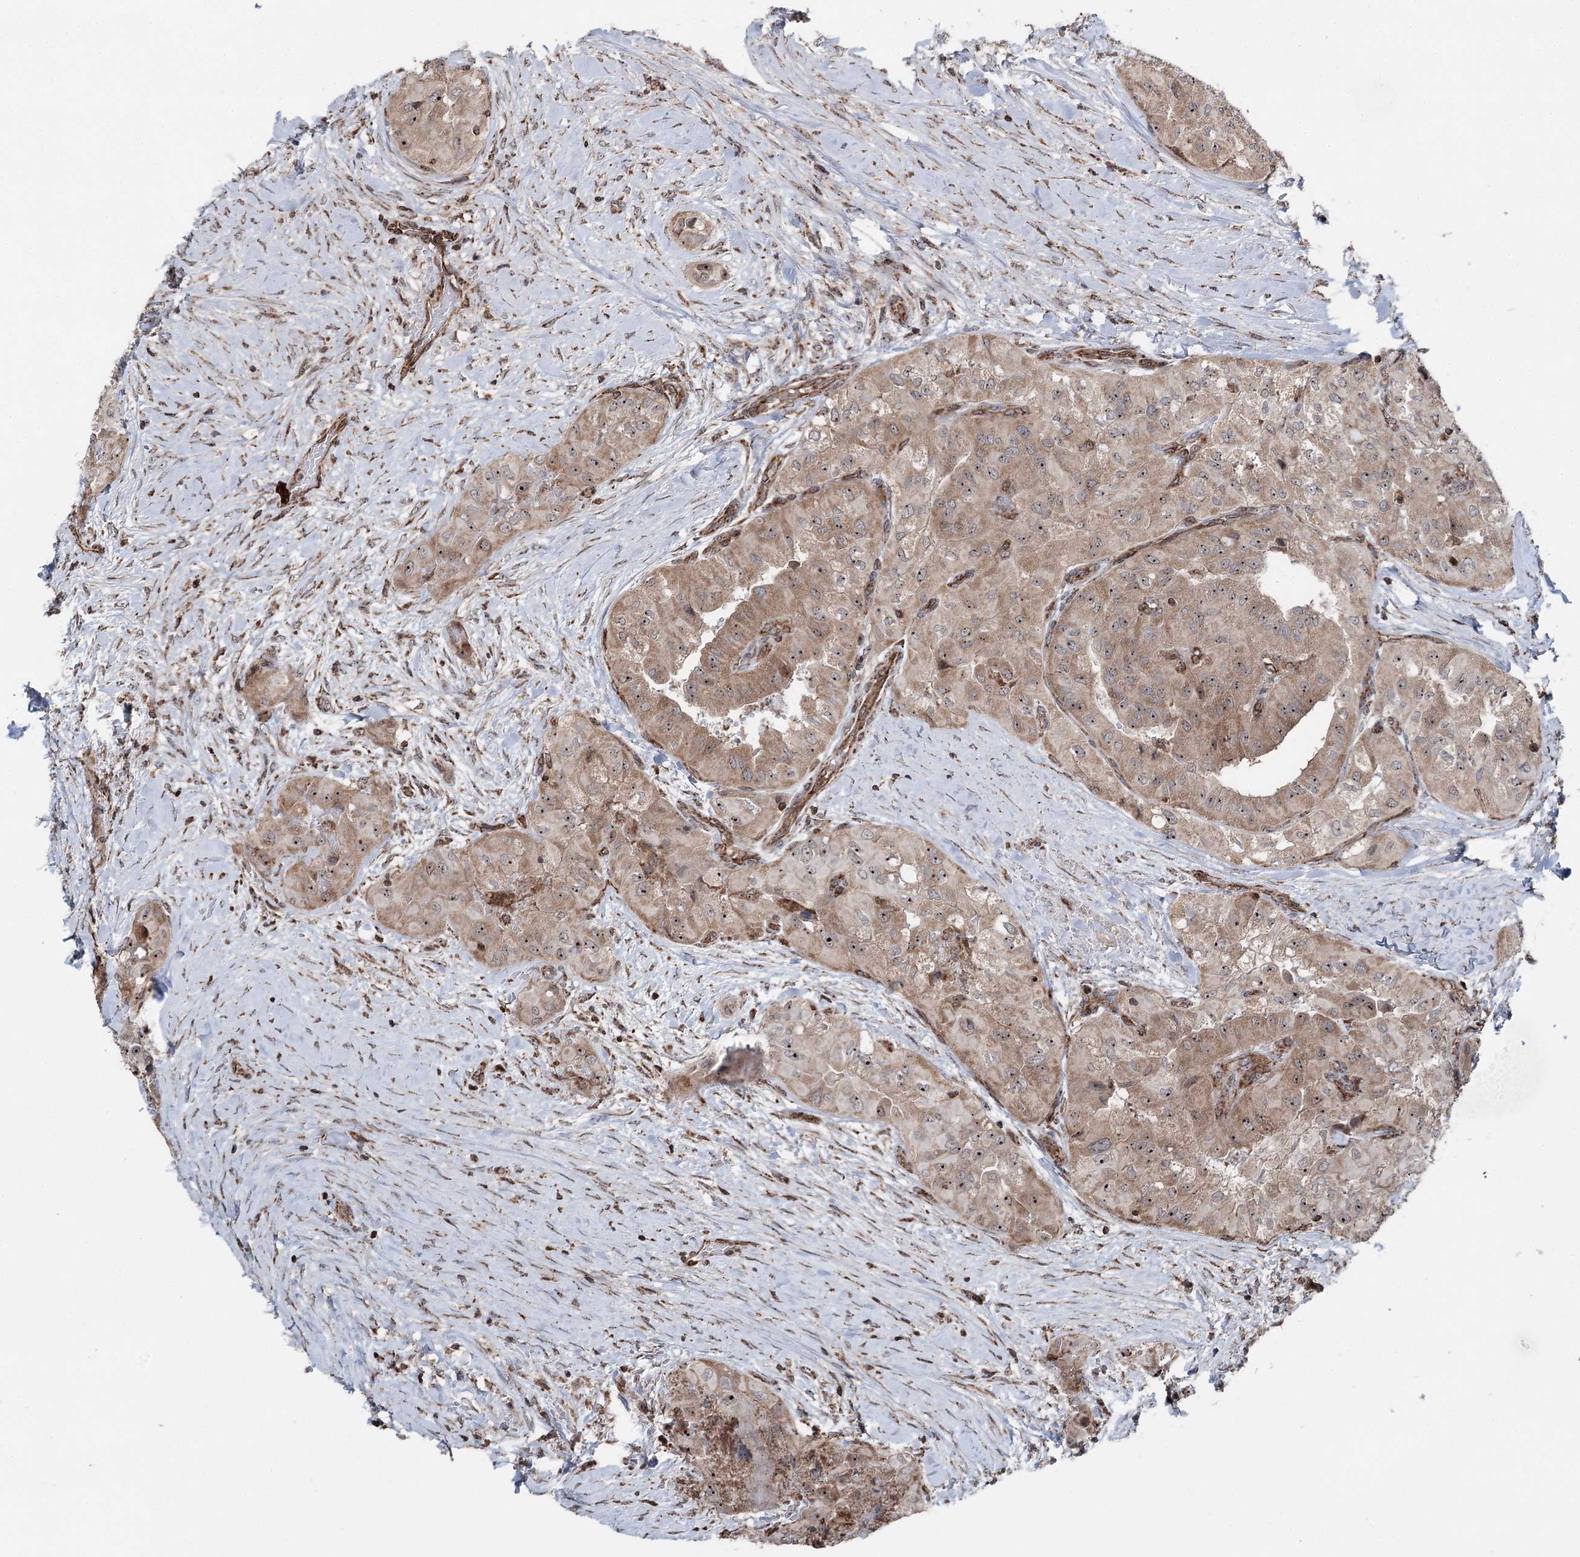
{"staining": {"intensity": "moderate", "quantity": ">75%", "location": "cytoplasmic/membranous,nuclear"}, "tissue": "thyroid cancer", "cell_type": "Tumor cells", "image_type": "cancer", "snomed": [{"axis": "morphology", "description": "Papillary adenocarcinoma, NOS"}, {"axis": "topography", "description": "Thyroid gland"}], "caption": "Human thyroid cancer stained with a protein marker shows moderate staining in tumor cells.", "gene": "STEEP1", "patient": {"sex": "female", "age": 59}}